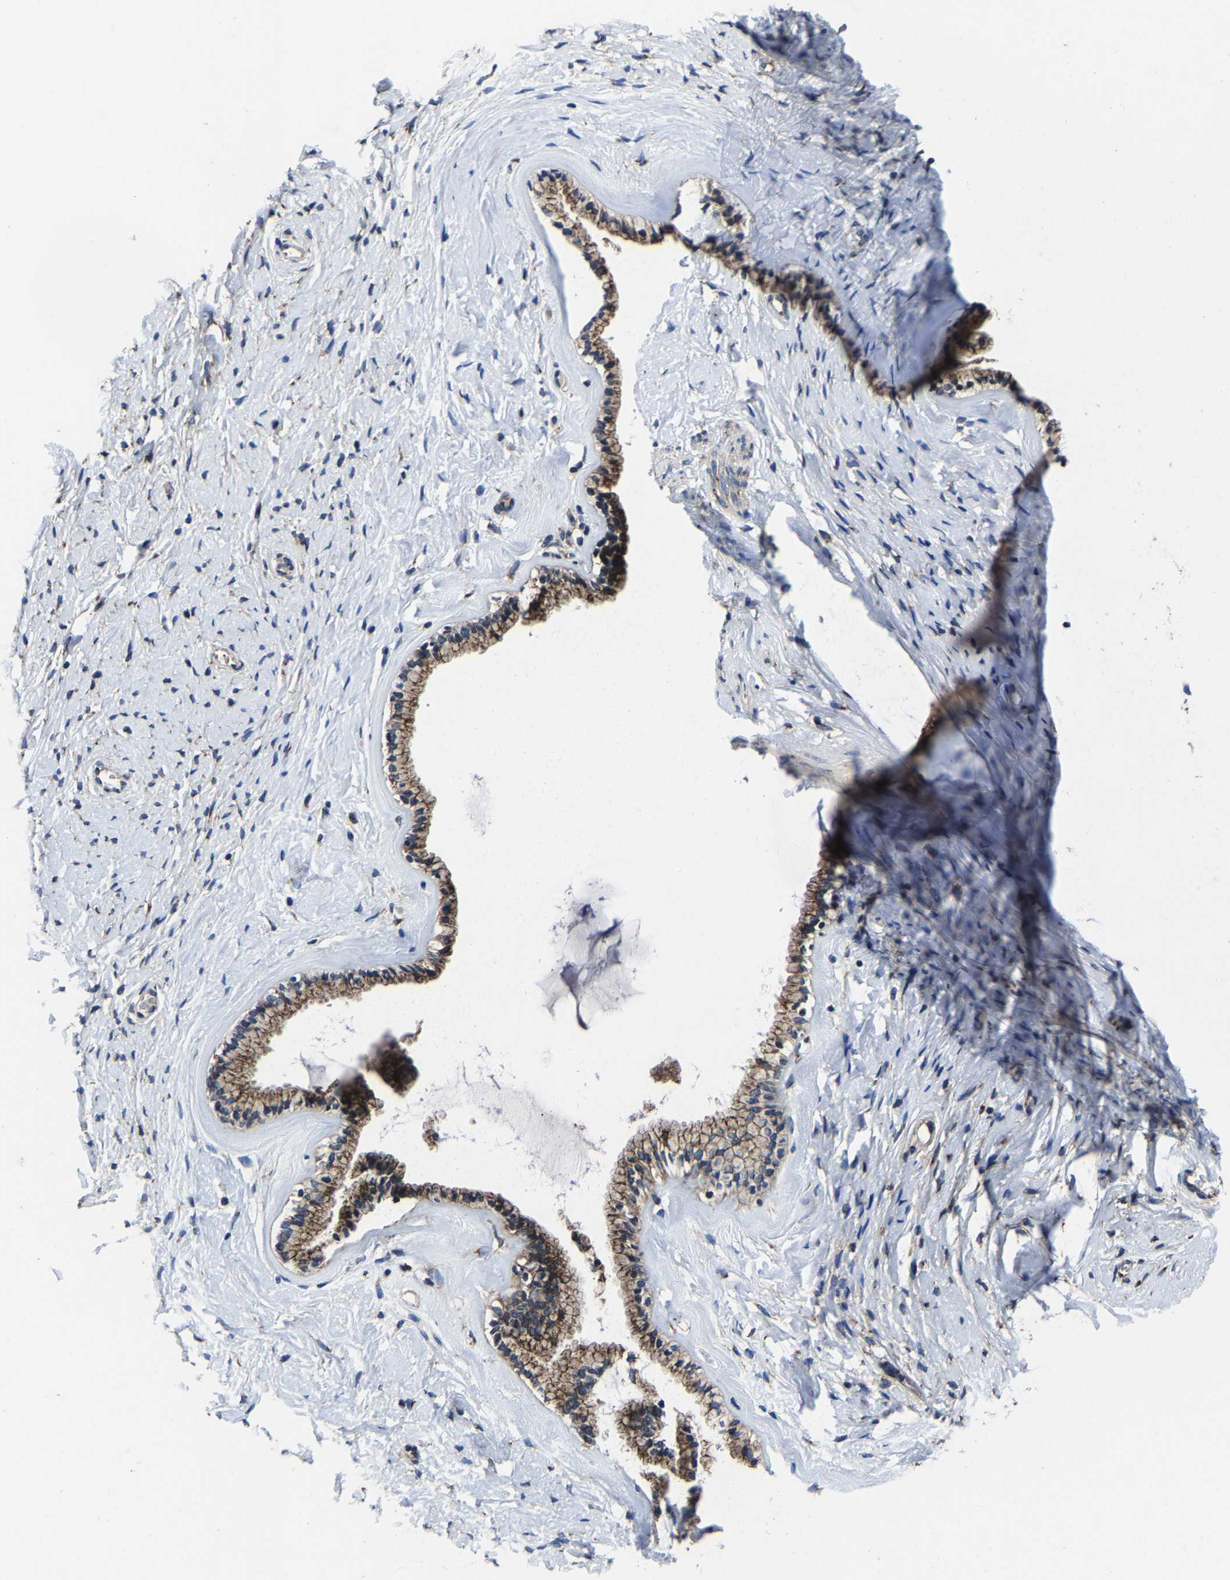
{"staining": {"intensity": "strong", "quantity": ">75%", "location": "cytoplasmic/membranous"}, "tissue": "cervix", "cell_type": "Glandular cells", "image_type": "normal", "snomed": [{"axis": "morphology", "description": "Normal tissue, NOS"}, {"axis": "topography", "description": "Cervix"}], "caption": "The photomicrograph shows immunohistochemical staining of unremarkable cervix. There is strong cytoplasmic/membranous staining is seen in about >75% of glandular cells. Nuclei are stained in blue.", "gene": "EBAG9", "patient": {"sex": "female", "age": 72}}